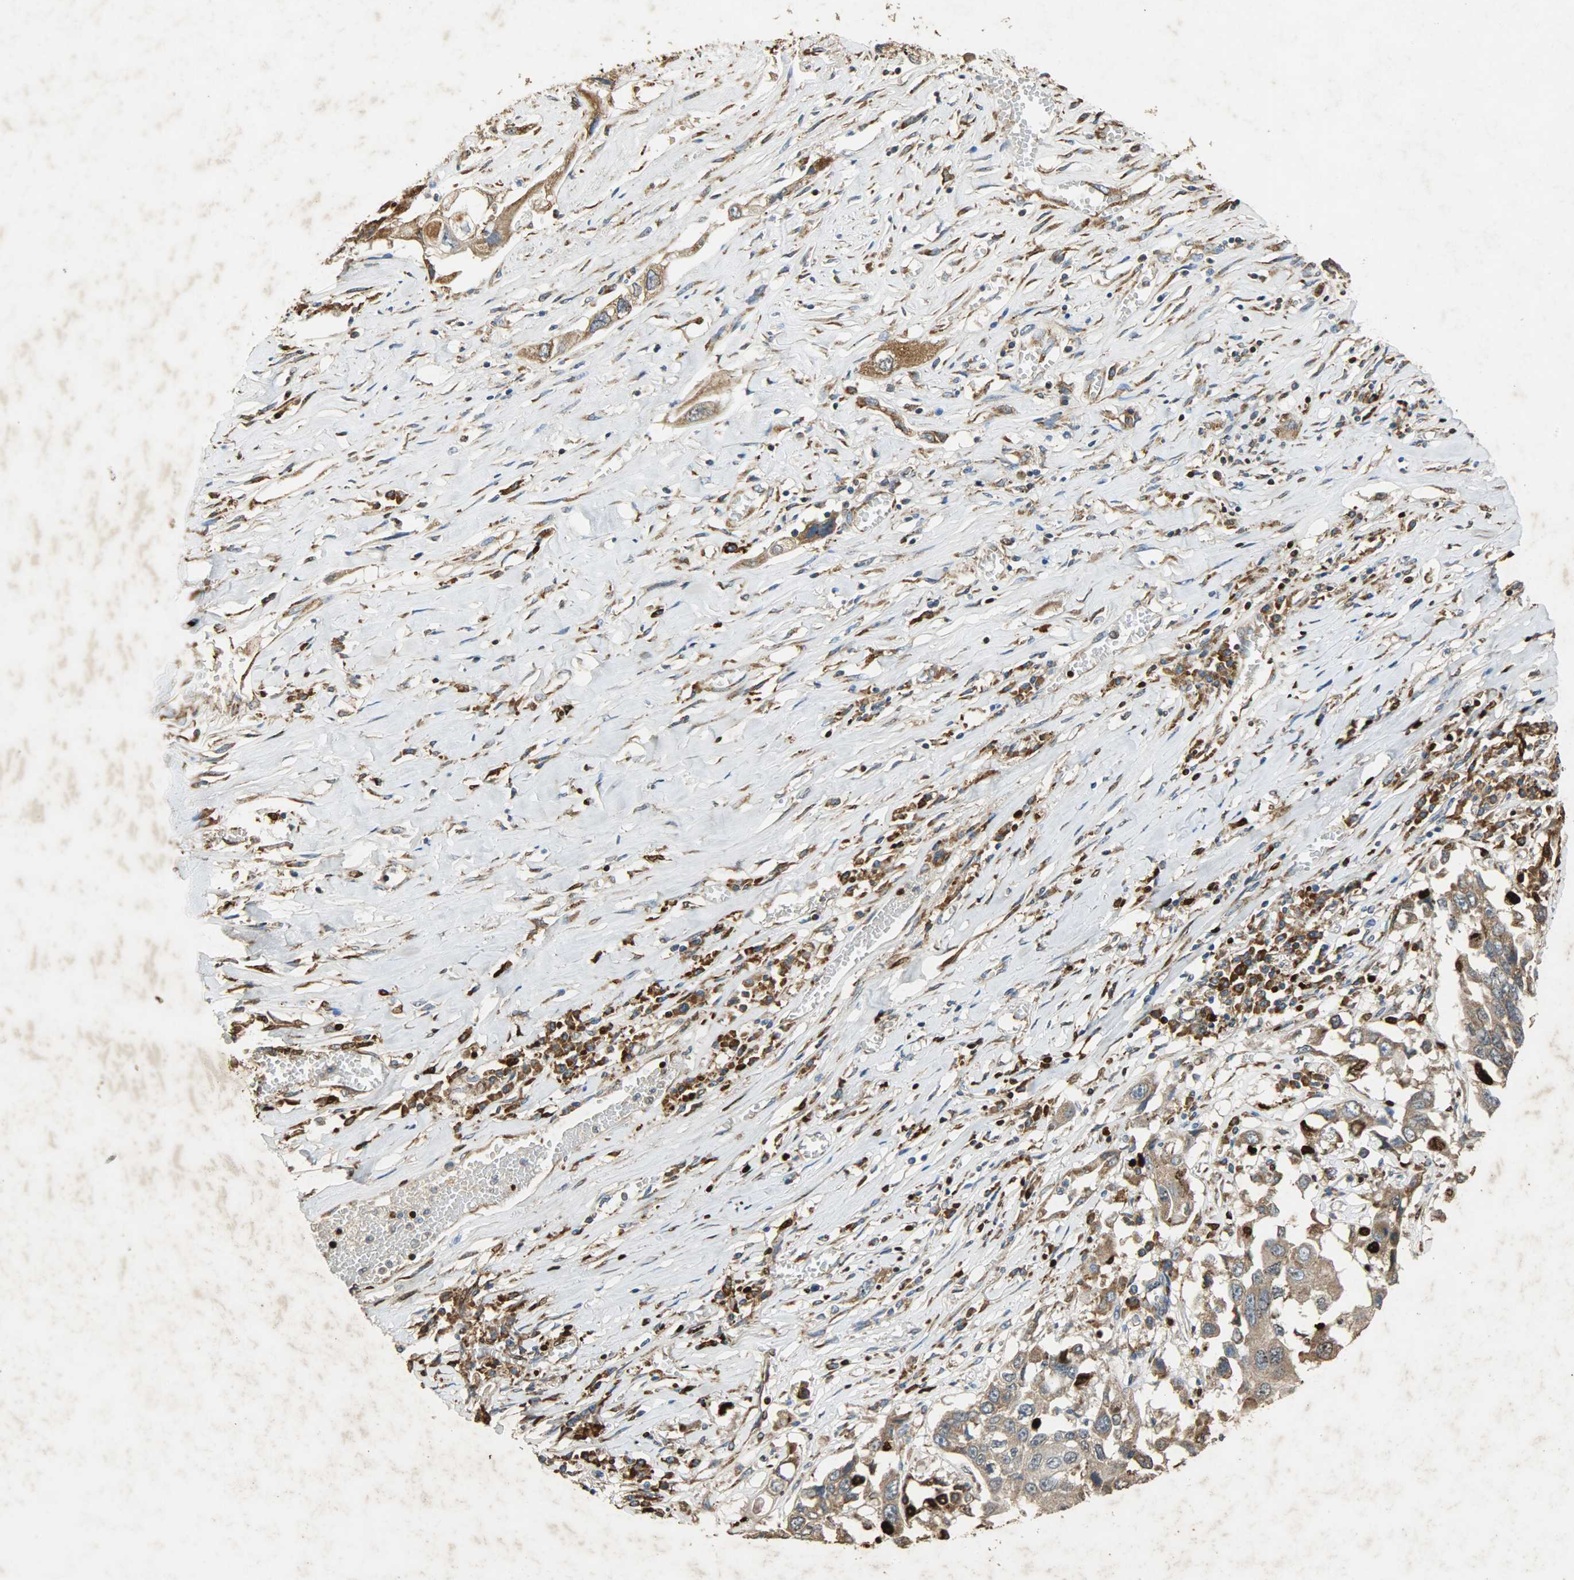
{"staining": {"intensity": "moderate", "quantity": ">75%", "location": "cytoplasmic/membranous"}, "tissue": "lung cancer", "cell_type": "Tumor cells", "image_type": "cancer", "snomed": [{"axis": "morphology", "description": "Squamous cell carcinoma, NOS"}, {"axis": "topography", "description": "Lung"}], "caption": "Immunohistochemical staining of lung cancer reveals medium levels of moderate cytoplasmic/membranous protein staining in about >75% of tumor cells. (brown staining indicates protein expression, while blue staining denotes nuclei).", "gene": "HSPA5", "patient": {"sex": "male", "age": 71}}